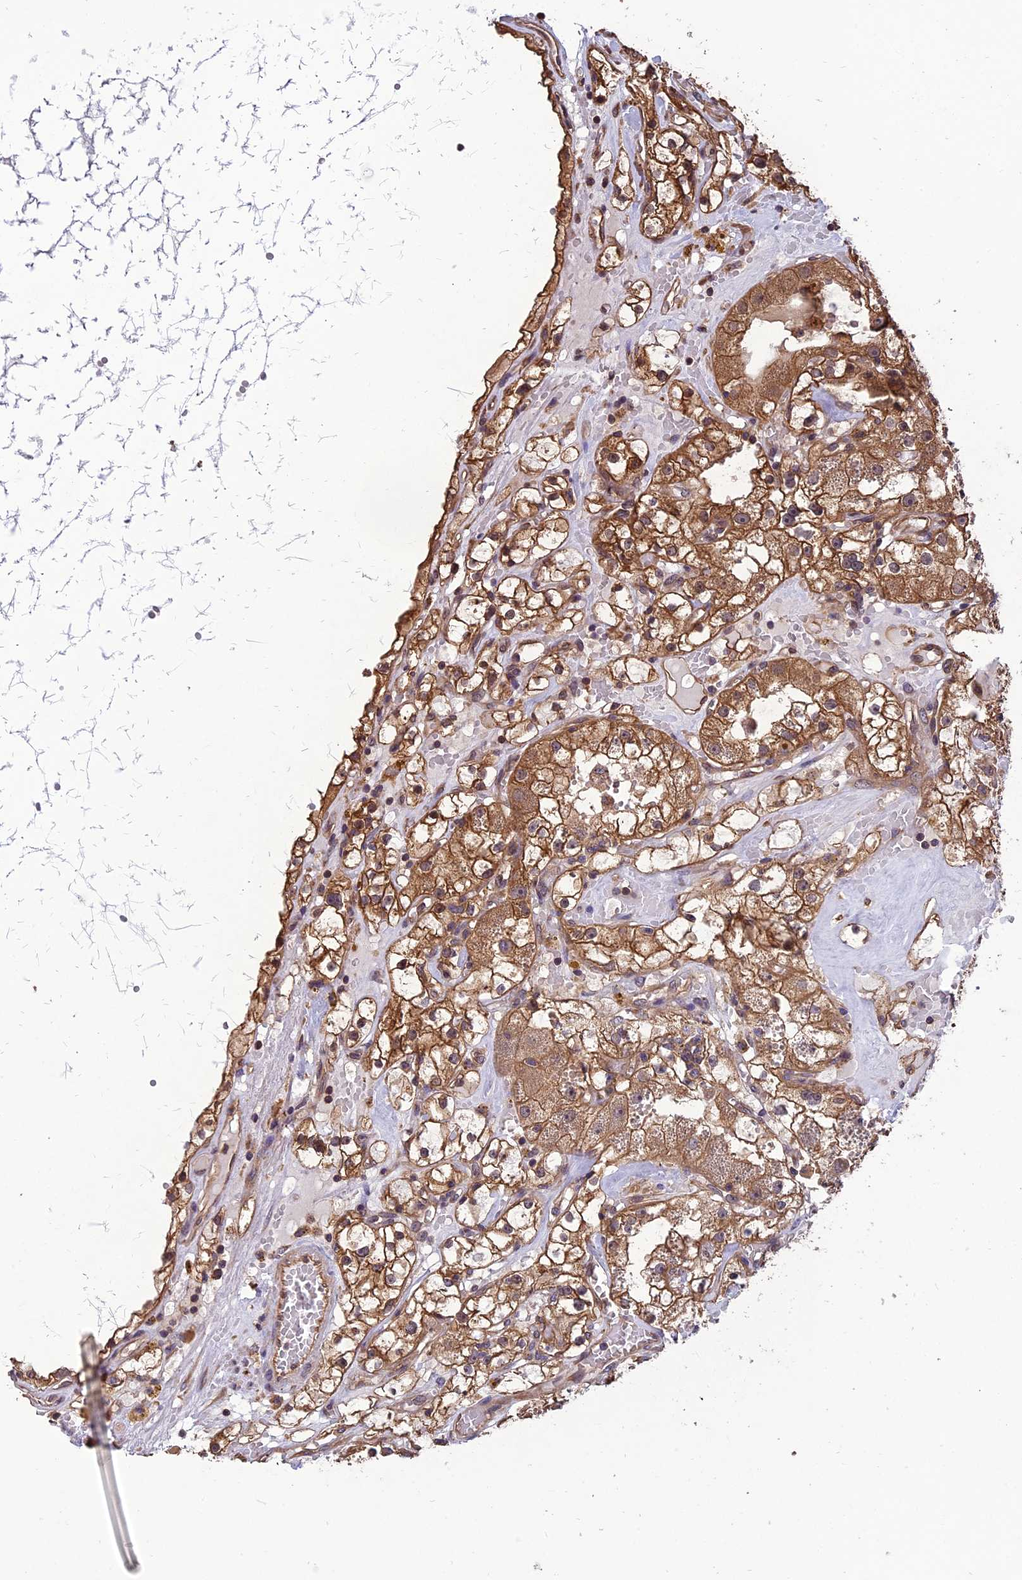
{"staining": {"intensity": "moderate", "quantity": ">75%", "location": "cytoplasmic/membranous"}, "tissue": "renal cancer", "cell_type": "Tumor cells", "image_type": "cancer", "snomed": [{"axis": "morphology", "description": "Adenocarcinoma, NOS"}, {"axis": "topography", "description": "Kidney"}], "caption": "Renal cancer stained for a protein (brown) reveals moderate cytoplasmic/membranous positive staining in about >75% of tumor cells.", "gene": "CHMP2A", "patient": {"sex": "male", "age": 56}}